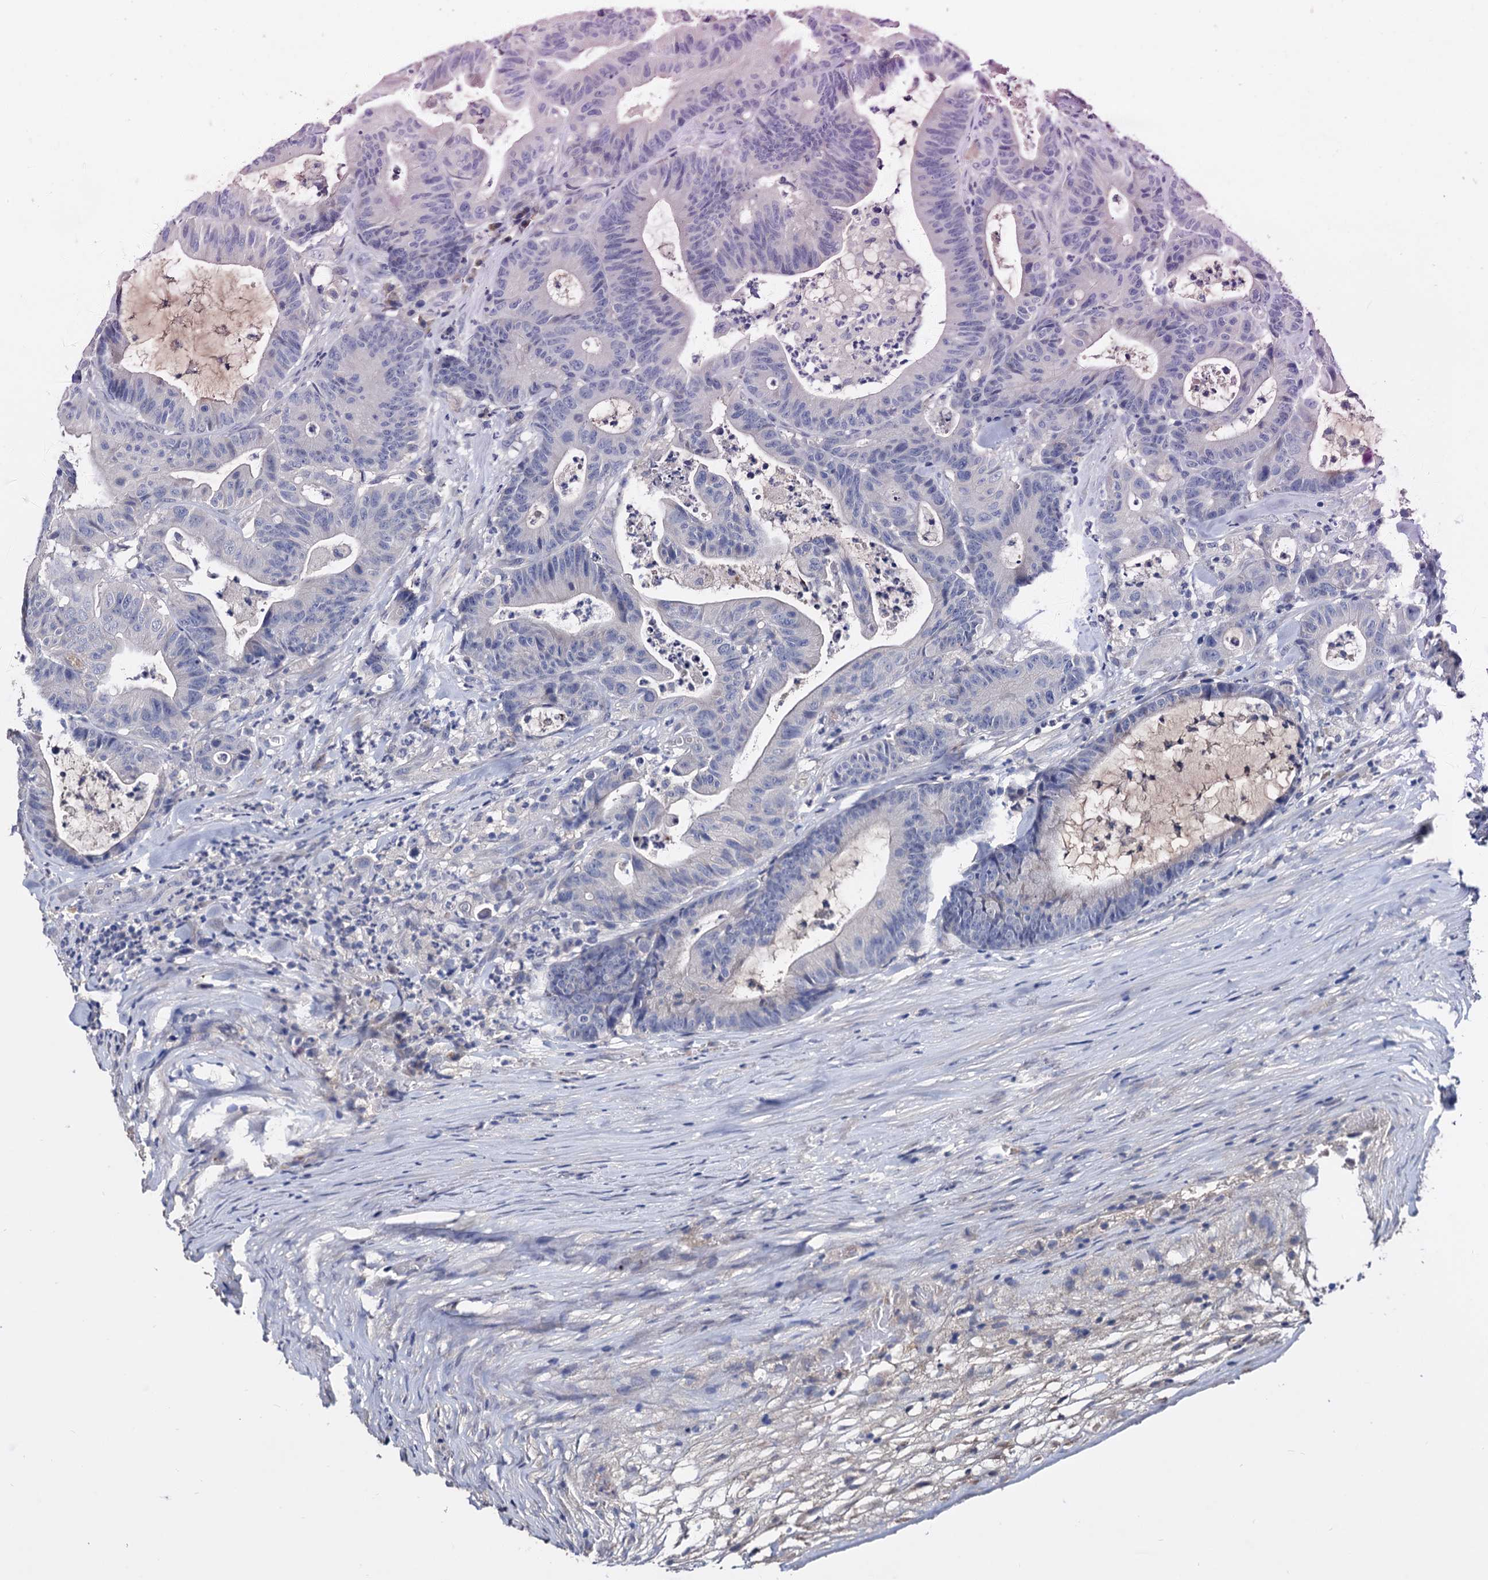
{"staining": {"intensity": "negative", "quantity": "none", "location": "none"}, "tissue": "colorectal cancer", "cell_type": "Tumor cells", "image_type": "cancer", "snomed": [{"axis": "morphology", "description": "Adenocarcinoma, NOS"}, {"axis": "topography", "description": "Colon"}], "caption": "Immunohistochemistry of human adenocarcinoma (colorectal) reveals no positivity in tumor cells.", "gene": "NPAS4", "patient": {"sex": "female", "age": 84}}